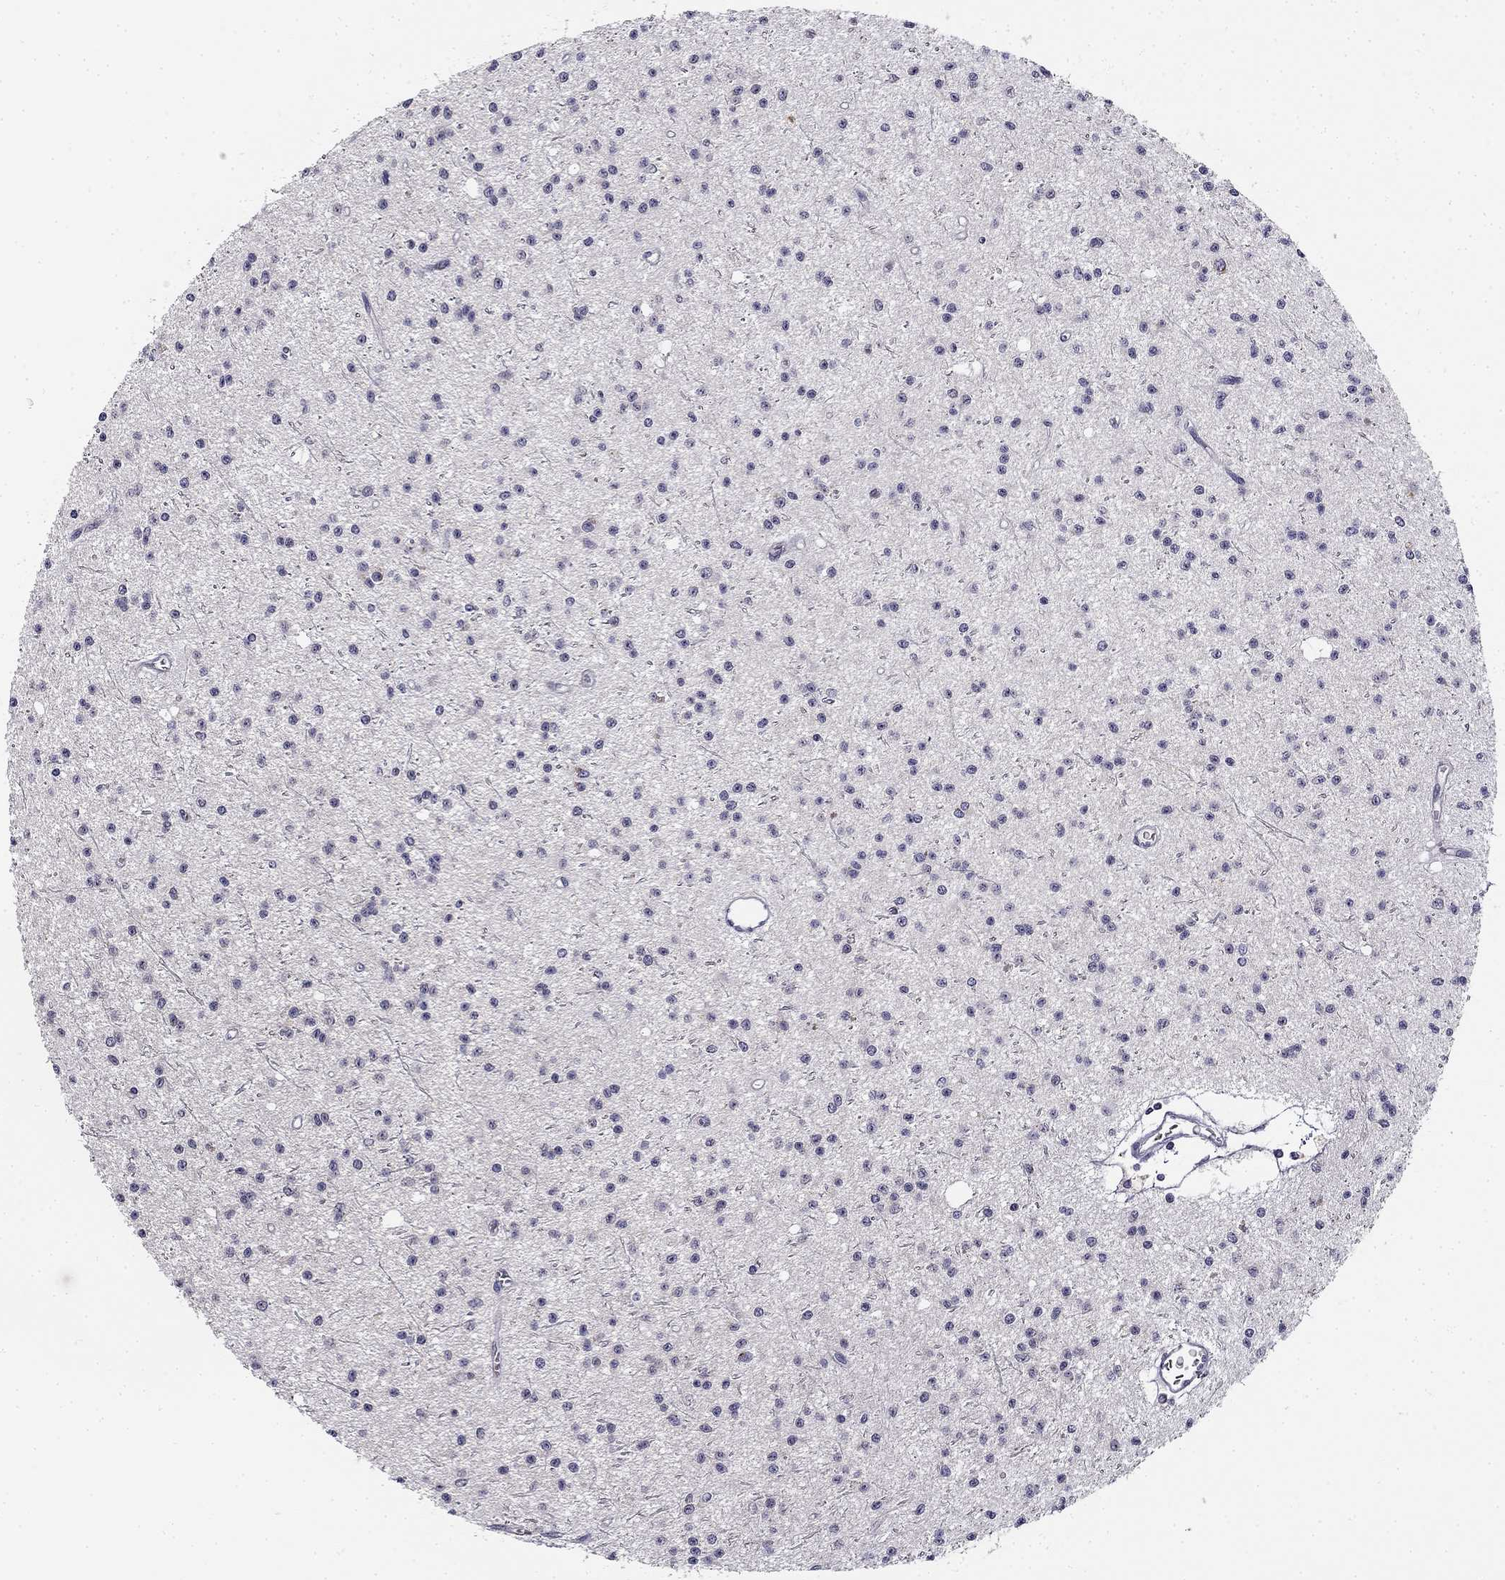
{"staining": {"intensity": "negative", "quantity": "none", "location": "none"}, "tissue": "glioma", "cell_type": "Tumor cells", "image_type": "cancer", "snomed": [{"axis": "morphology", "description": "Glioma, malignant, Low grade"}, {"axis": "topography", "description": "Brain"}], "caption": "High magnification brightfield microscopy of malignant glioma (low-grade) stained with DAB (3,3'-diaminobenzidine) (brown) and counterstained with hematoxylin (blue): tumor cells show no significant positivity.", "gene": "CNR1", "patient": {"sex": "male", "age": 27}}